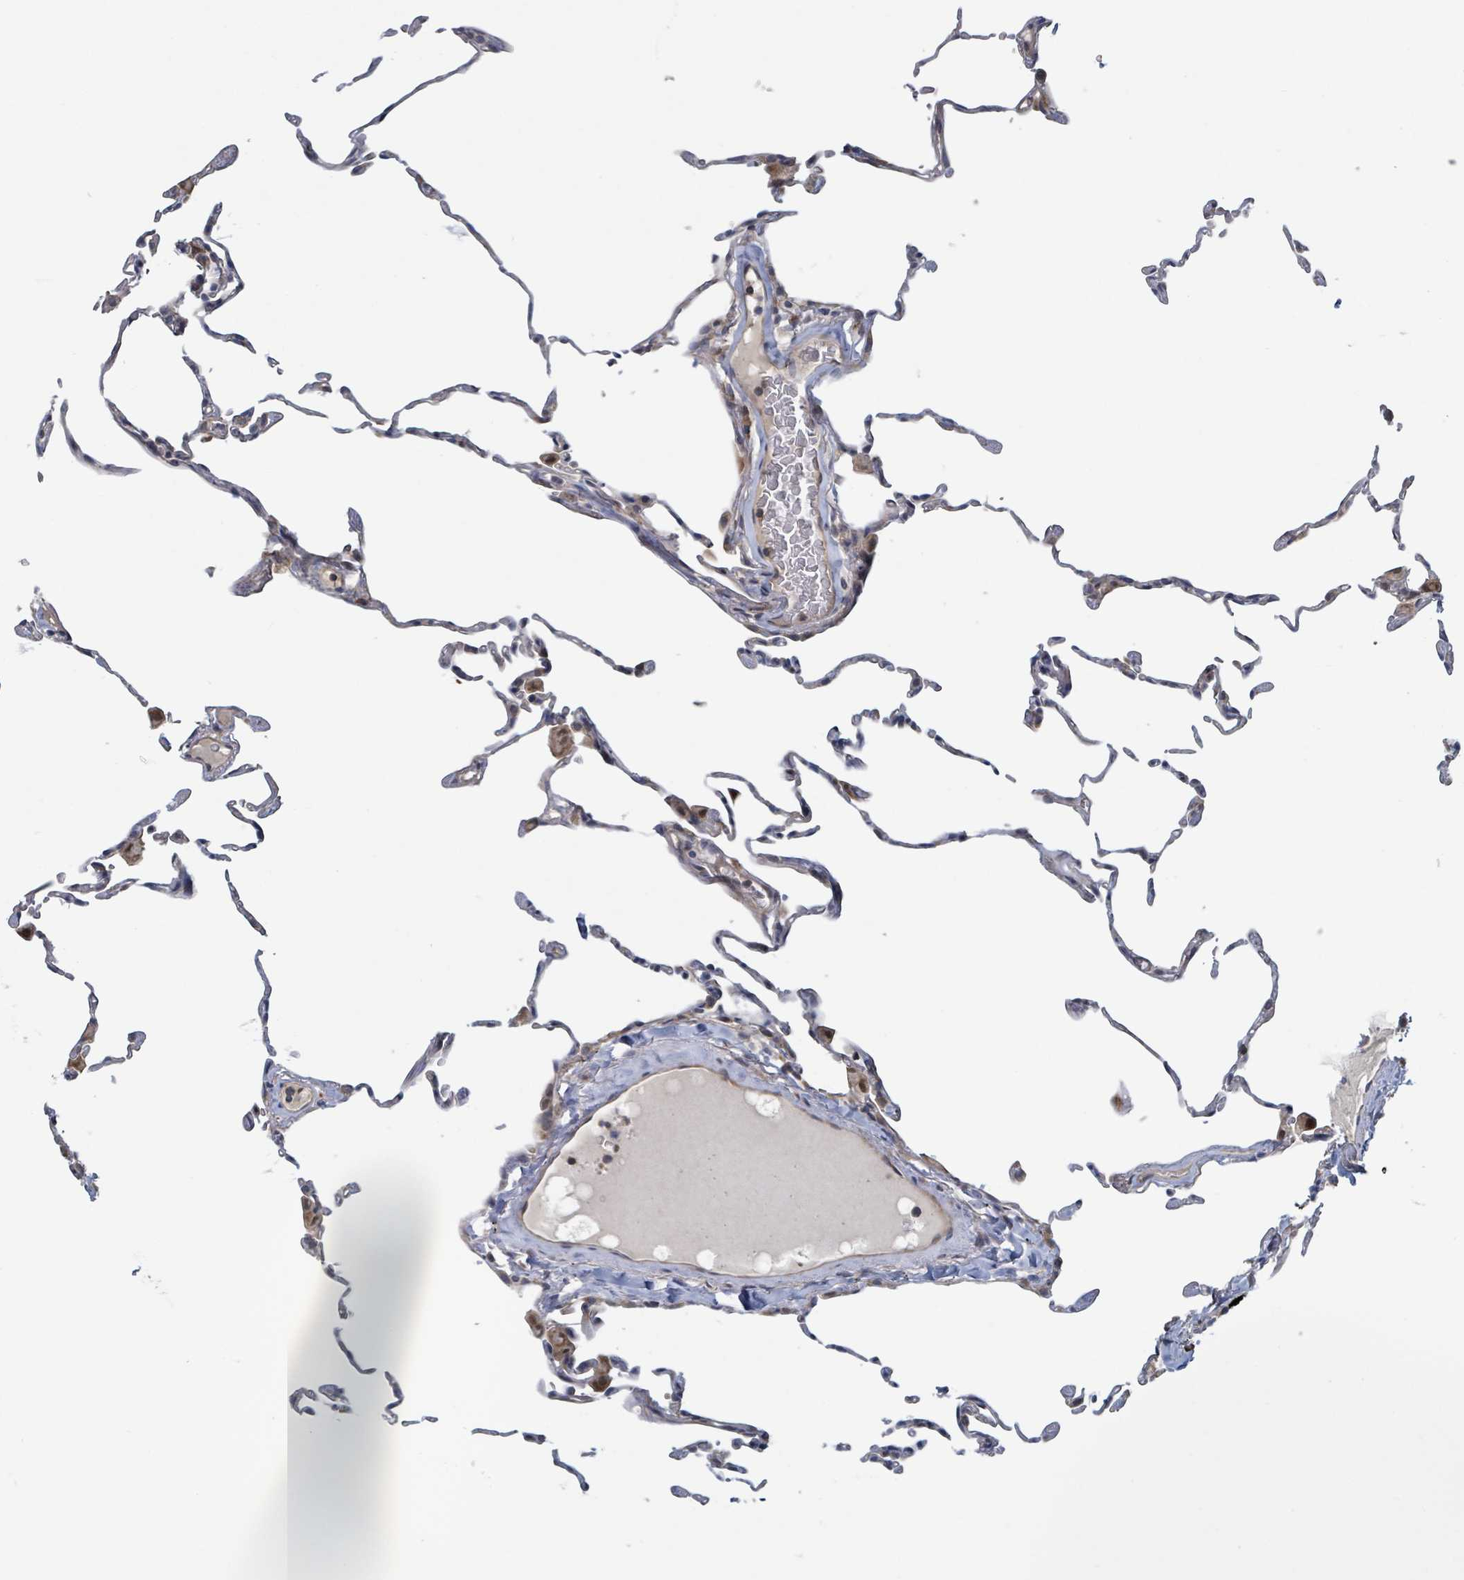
{"staining": {"intensity": "weak", "quantity": "25%-75%", "location": "cytoplasmic/membranous"}, "tissue": "lung", "cell_type": "Alveolar cells", "image_type": "normal", "snomed": [{"axis": "morphology", "description": "Normal tissue, NOS"}, {"axis": "topography", "description": "Lung"}], "caption": "Immunohistochemistry (IHC) photomicrograph of normal lung: lung stained using immunohistochemistry (IHC) exhibits low levels of weak protein expression localized specifically in the cytoplasmic/membranous of alveolar cells, appearing as a cytoplasmic/membranous brown color.", "gene": "HIVEP1", "patient": {"sex": "female", "age": 57}}